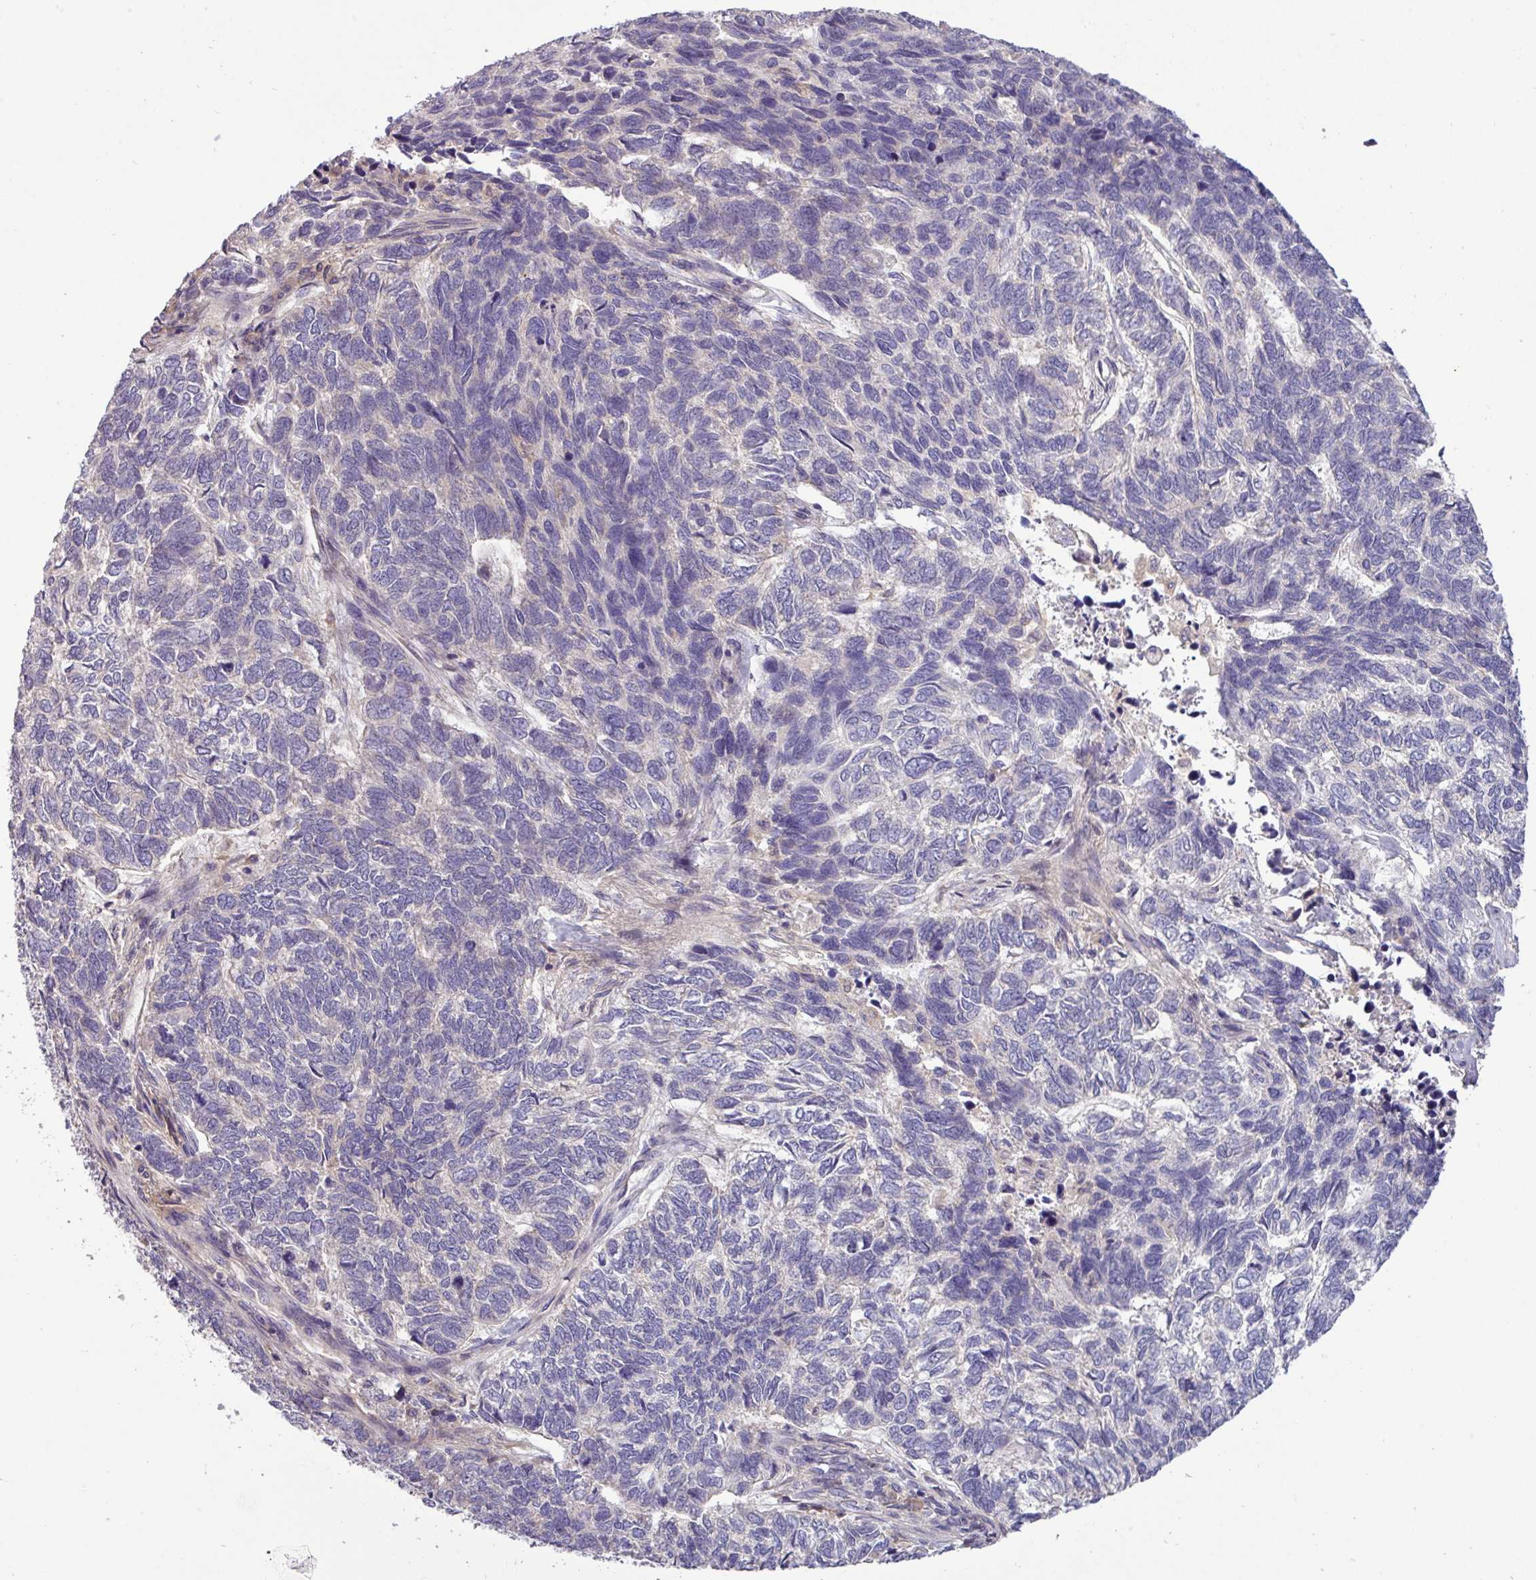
{"staining": {"intensity": "negative", "quantity": "none", "location": "none"}, "tissue": "skin cancer", "cell_type": "Tumor cells", "image_type": "cancer", "snomed": [{"axis": "morphology", "description": "Basal cell carcinoma"}, {"axis": "topography", "description": "Skin"}], "caption": "DAB immunohistochemical staining of human skin cancer (basal cell carcinoma) reveals no significant positivity in tumor cells.", "gene": "TMEM62", "patient": {"sex": "female", "age": 65}}